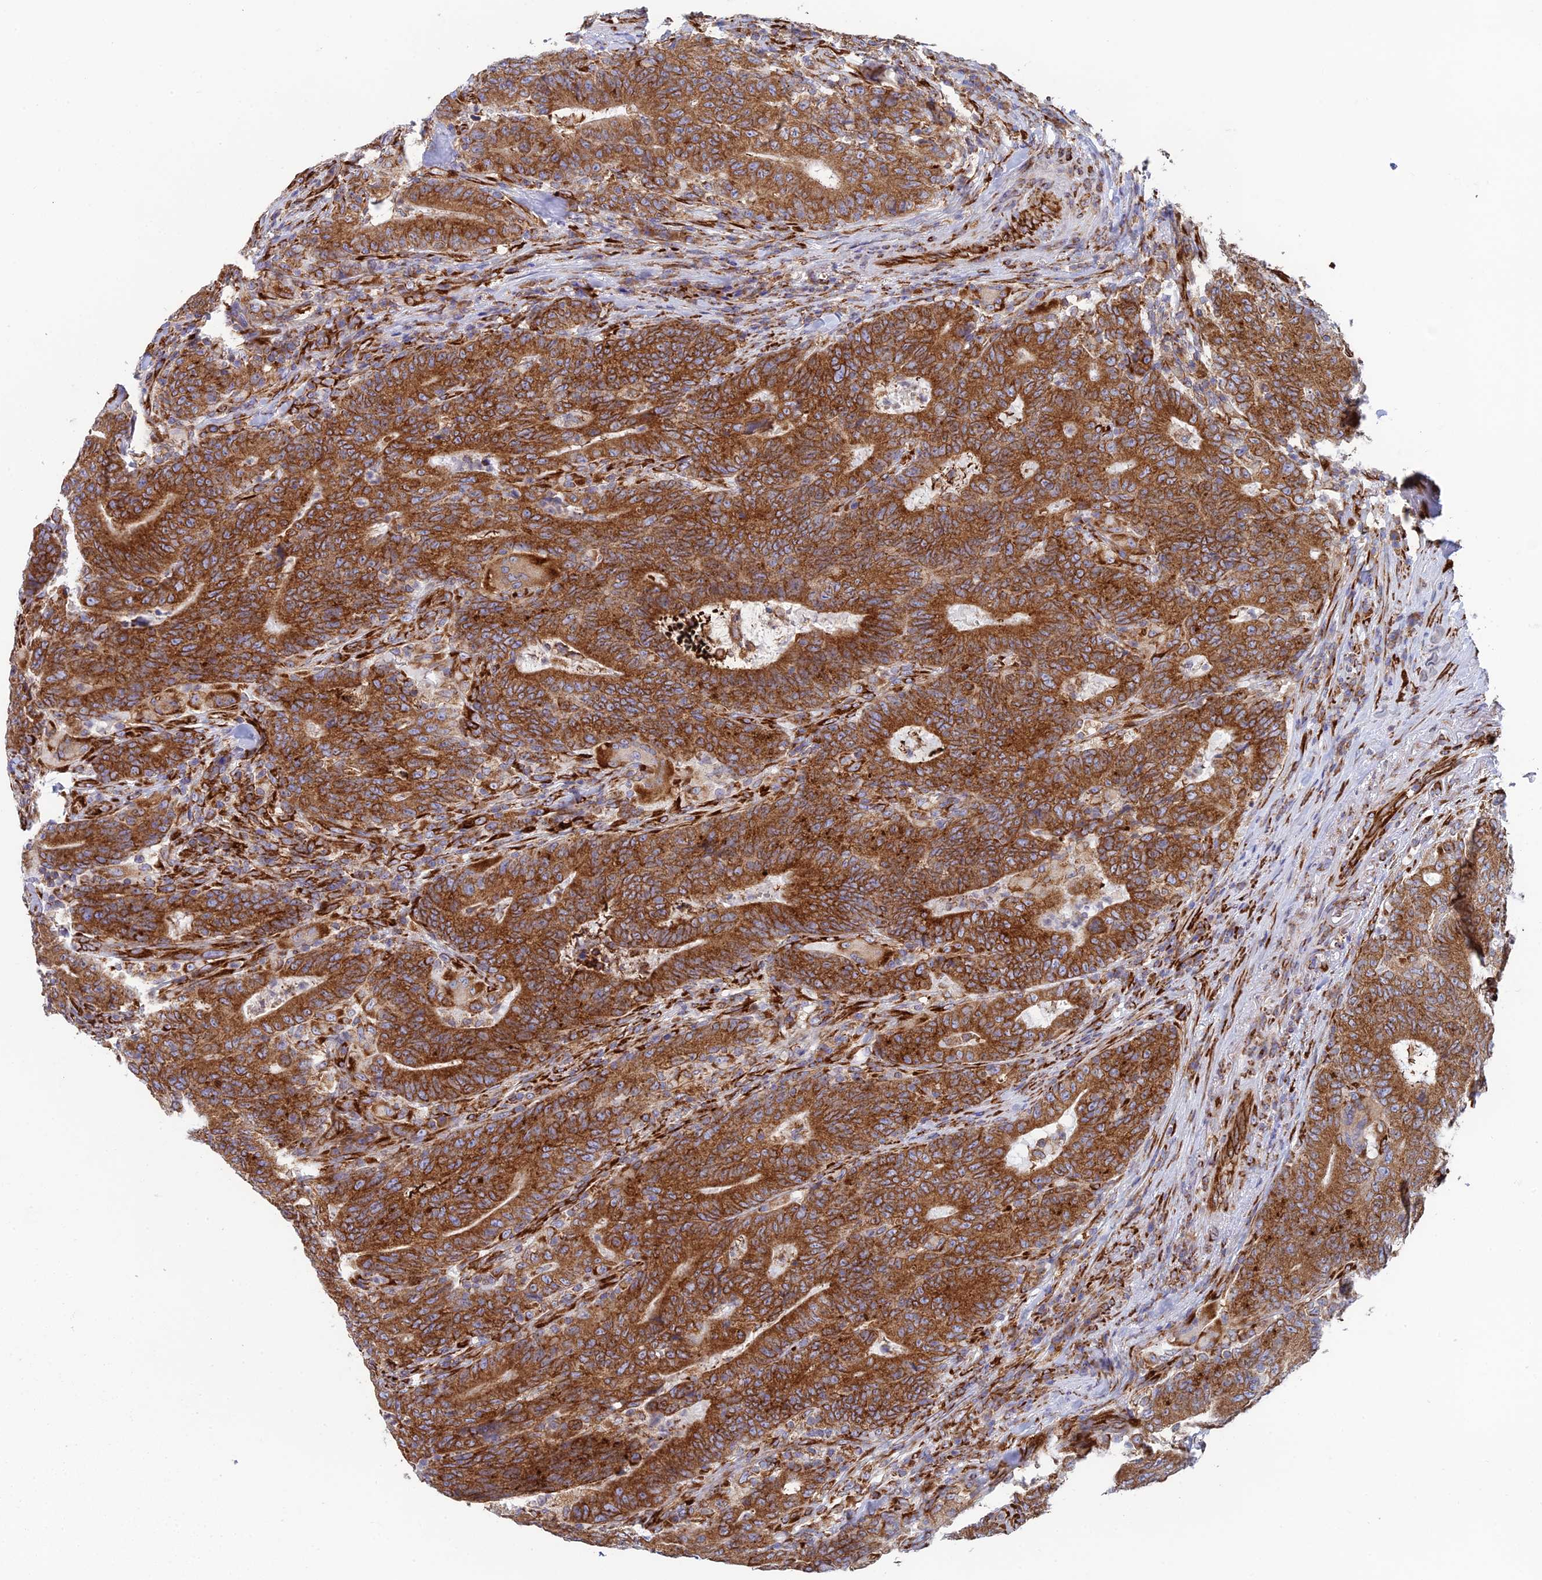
{"staining": {"intensity": "strong", "quantity": ">75%", "location": "cytoplasmic/membranous"}, "tissue": "colorectal cancer", "cell_type": "Tumor cells", "image_type": "cancer", "snomed": [{"axis": "morphology", "description": "Normal tissue, NOS"}, {"axis": "morphology", "description": "Adenocarcinoma, NOS"}, {"axis": "topography", "description": "Colon"}], "caption": "Human colorectal adenocarcinoma stained with a protein marker demonstrates strong staining in tumor cells.", "gene": "CCDC69", "patient": {"sex": "female", "age": 75}}